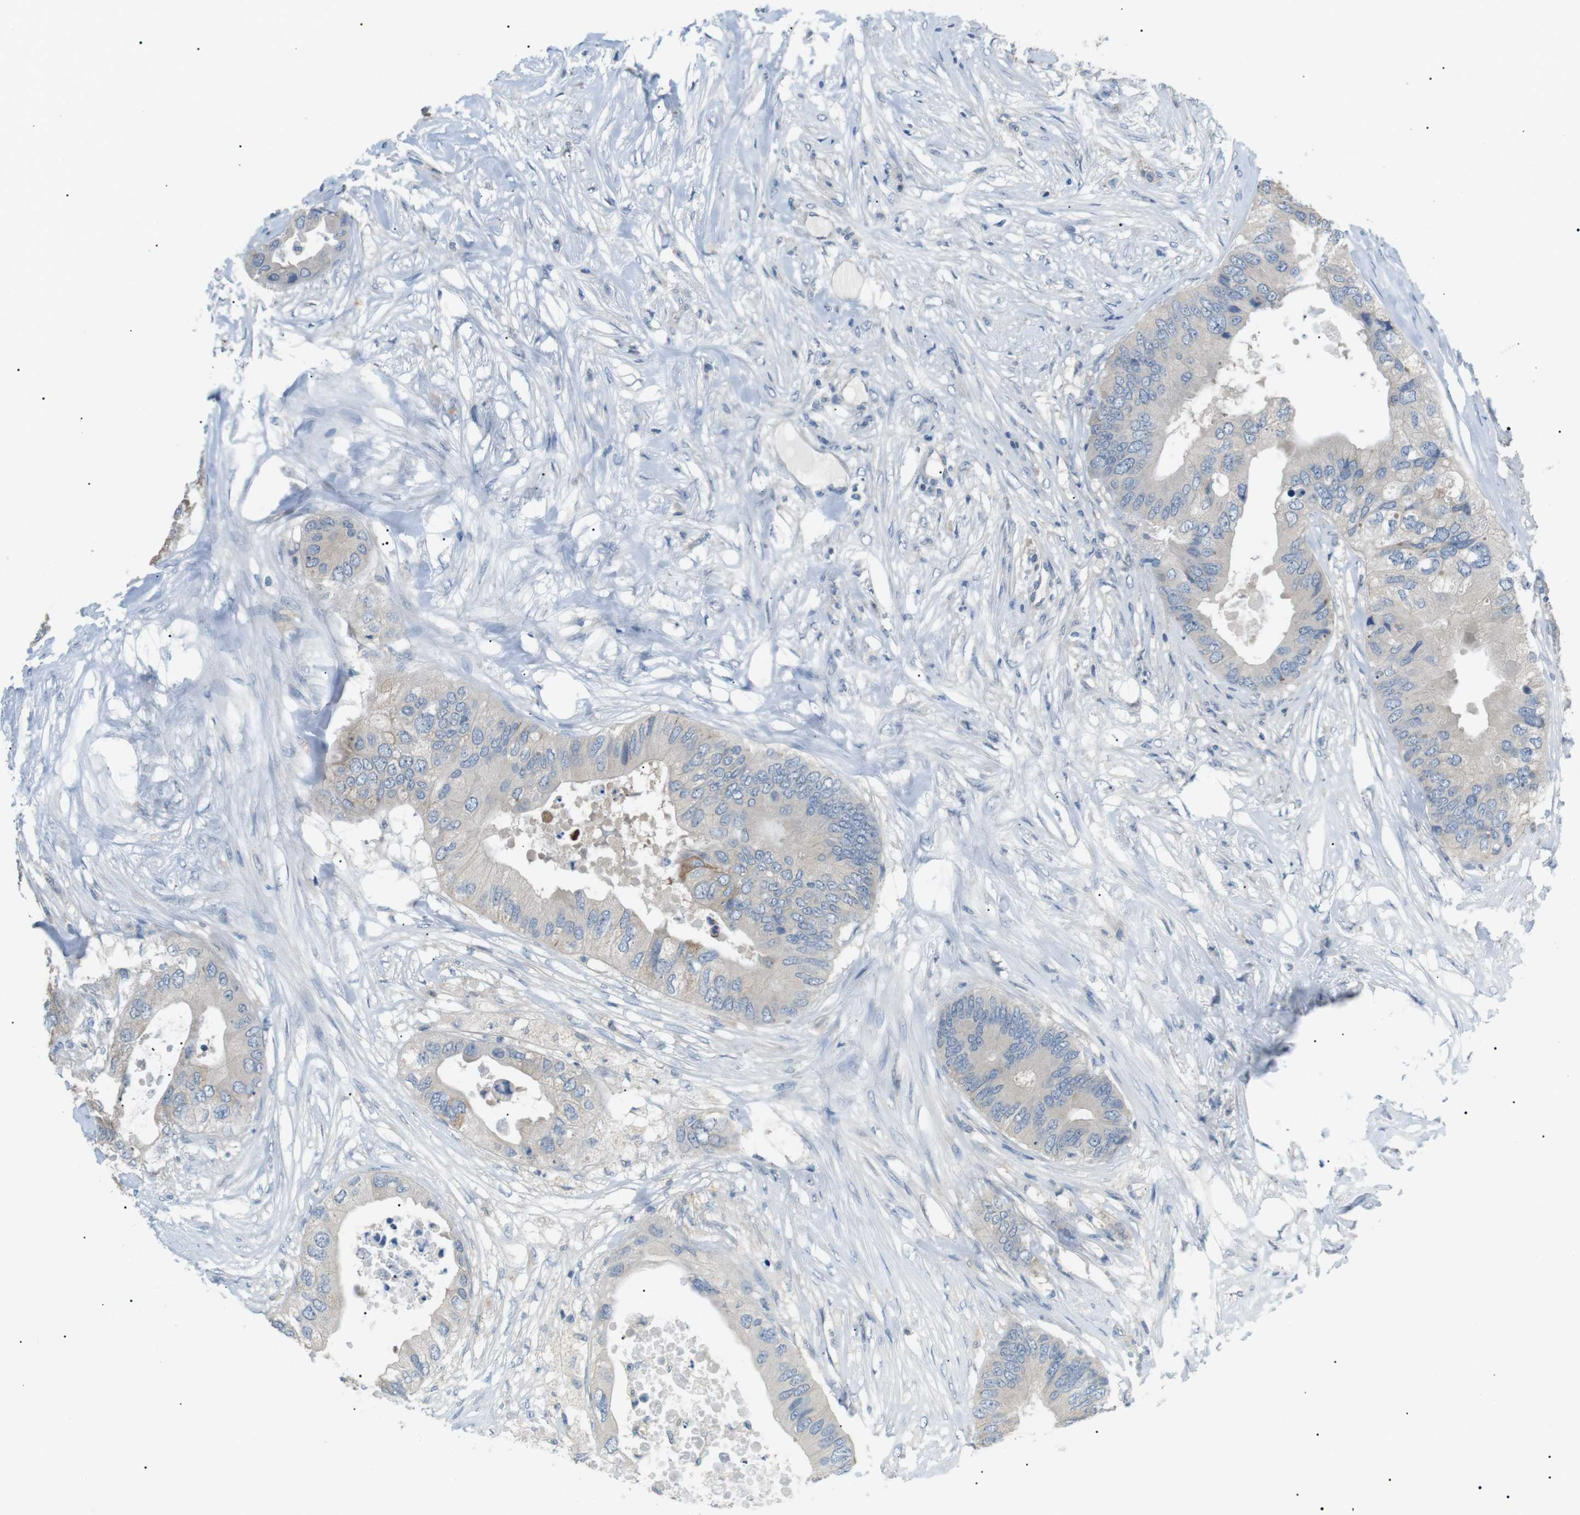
{"staining": {"intensity": "negative", "quantity": "none", "location": "none"}, "tissue": "colorectal cancer", "cell_type": "Tumor cells", "image_type": "cancer", "snomed": [{"axis": "morphology", "description": "Adenocarcinoma, NOS"}, {"axis": "topography", "description": "Colon"}], "caption": "High magnification brightfield microscopy of colorectal adenocarcinoma stained with DAB (3,3'-diaminobenzidine) (brown) and counterstained with hematoxylin (blue): tumor cells show no significant expression.", "gene": "CDH26", "patient": {"sex": "male", "age": 71}}